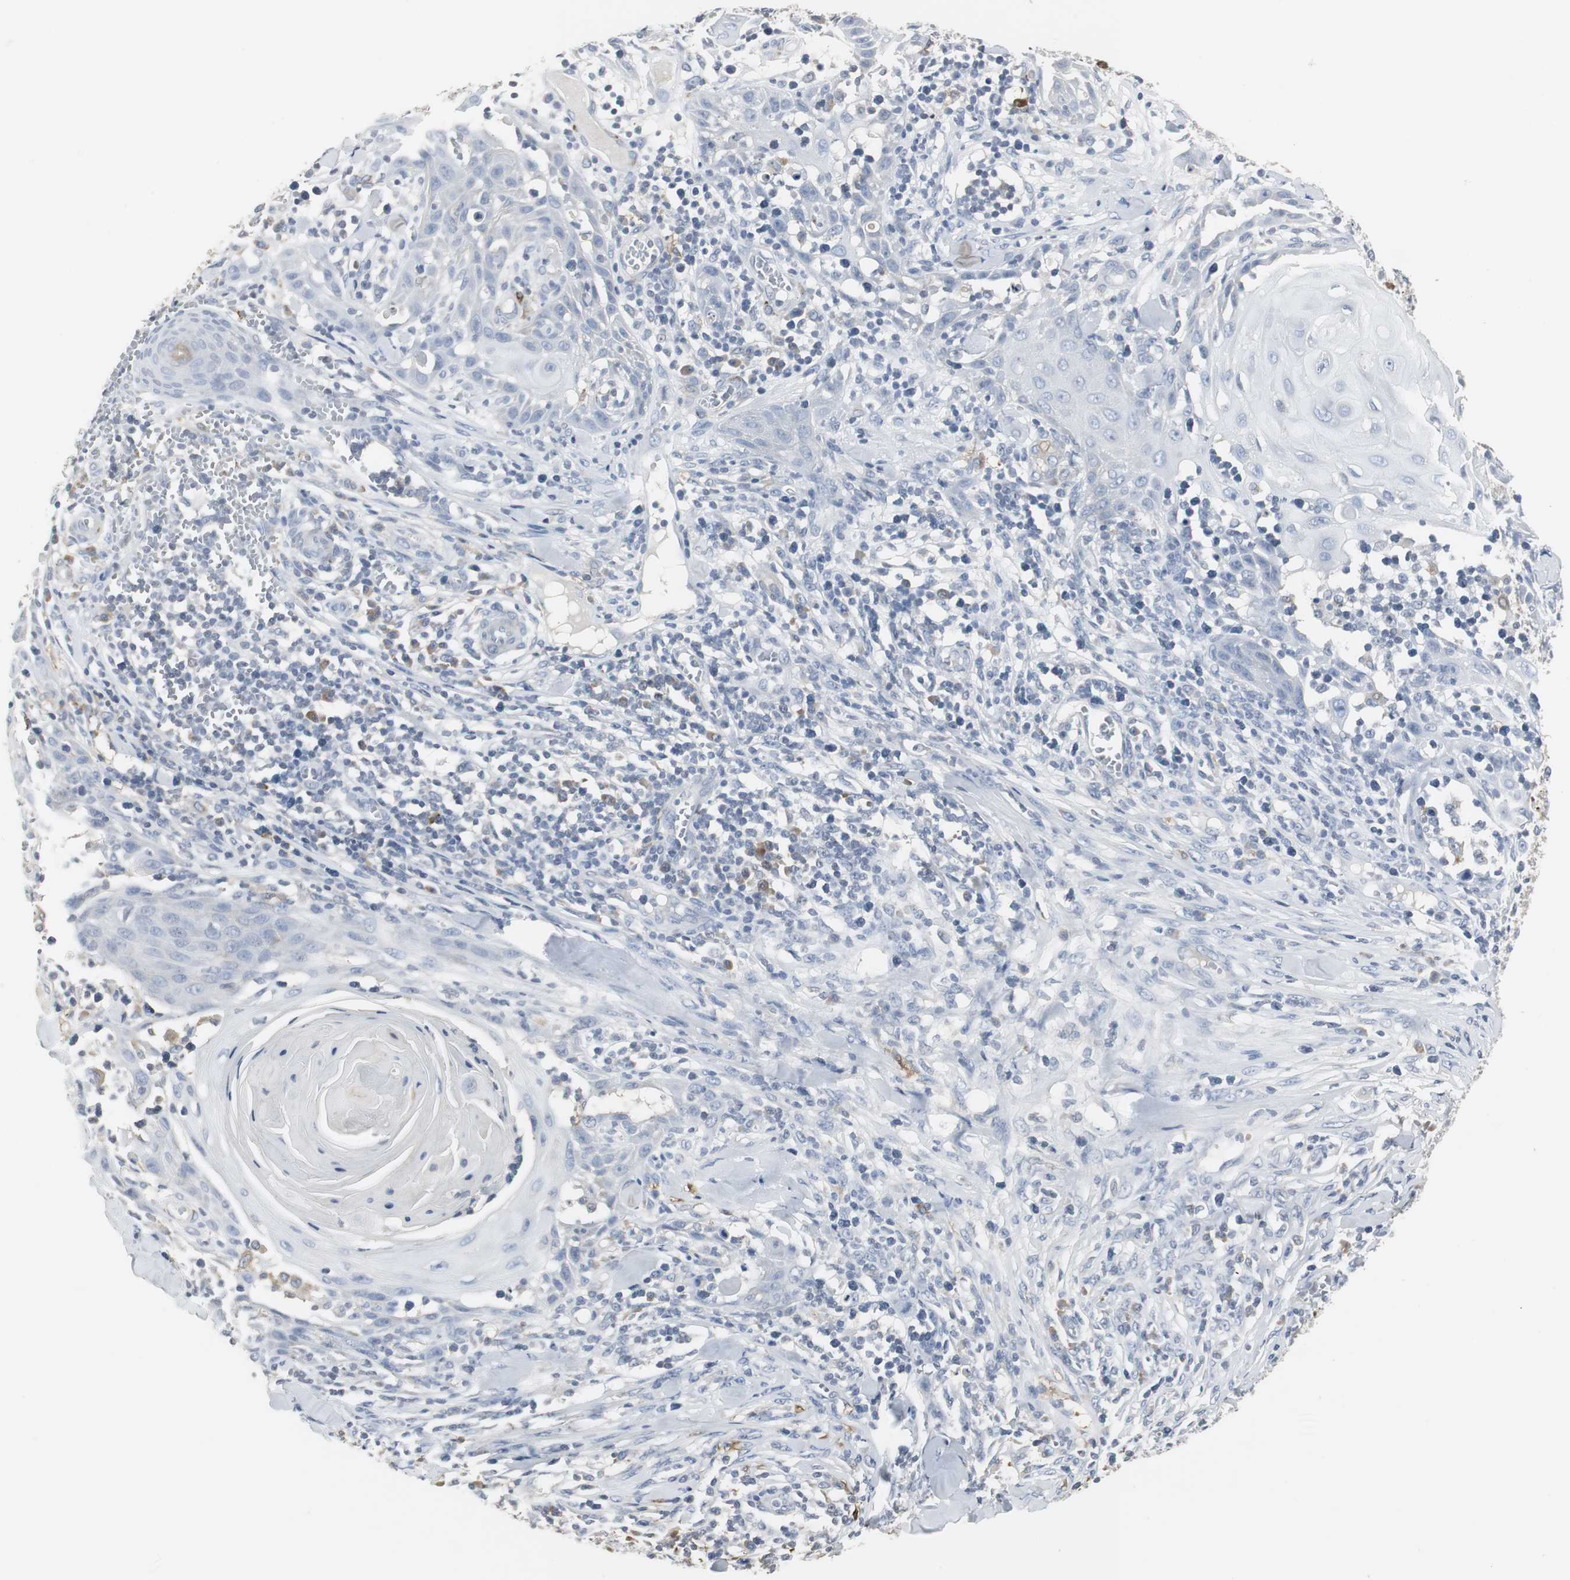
{"staining": {"intensity": "negative", "quantity": "none", "location": "none"}, "tissue": "skin cancer", "cell_type": "Tumor cells", "image_type": "cancer", "snomed": [{"axis": "morphology", "description": "Squamous cell carcinoma, NOS"}, {"axis": "topography", "description": "Skin"}], "caption": "DAB (3,3'-diaminobenzidine) immunohistochemical staining of skin squamous cell carcinoma displays no significant staining in tumor cells. The staining was performed using DAB (3,3'-diaminobenzidine) to visualize the protein expression in brown, while the nuclei were stained in blue with hematoxylin (Magnification: 20x).", "gene": "PI15", "patient": {"sex": "male", "age": 24}}